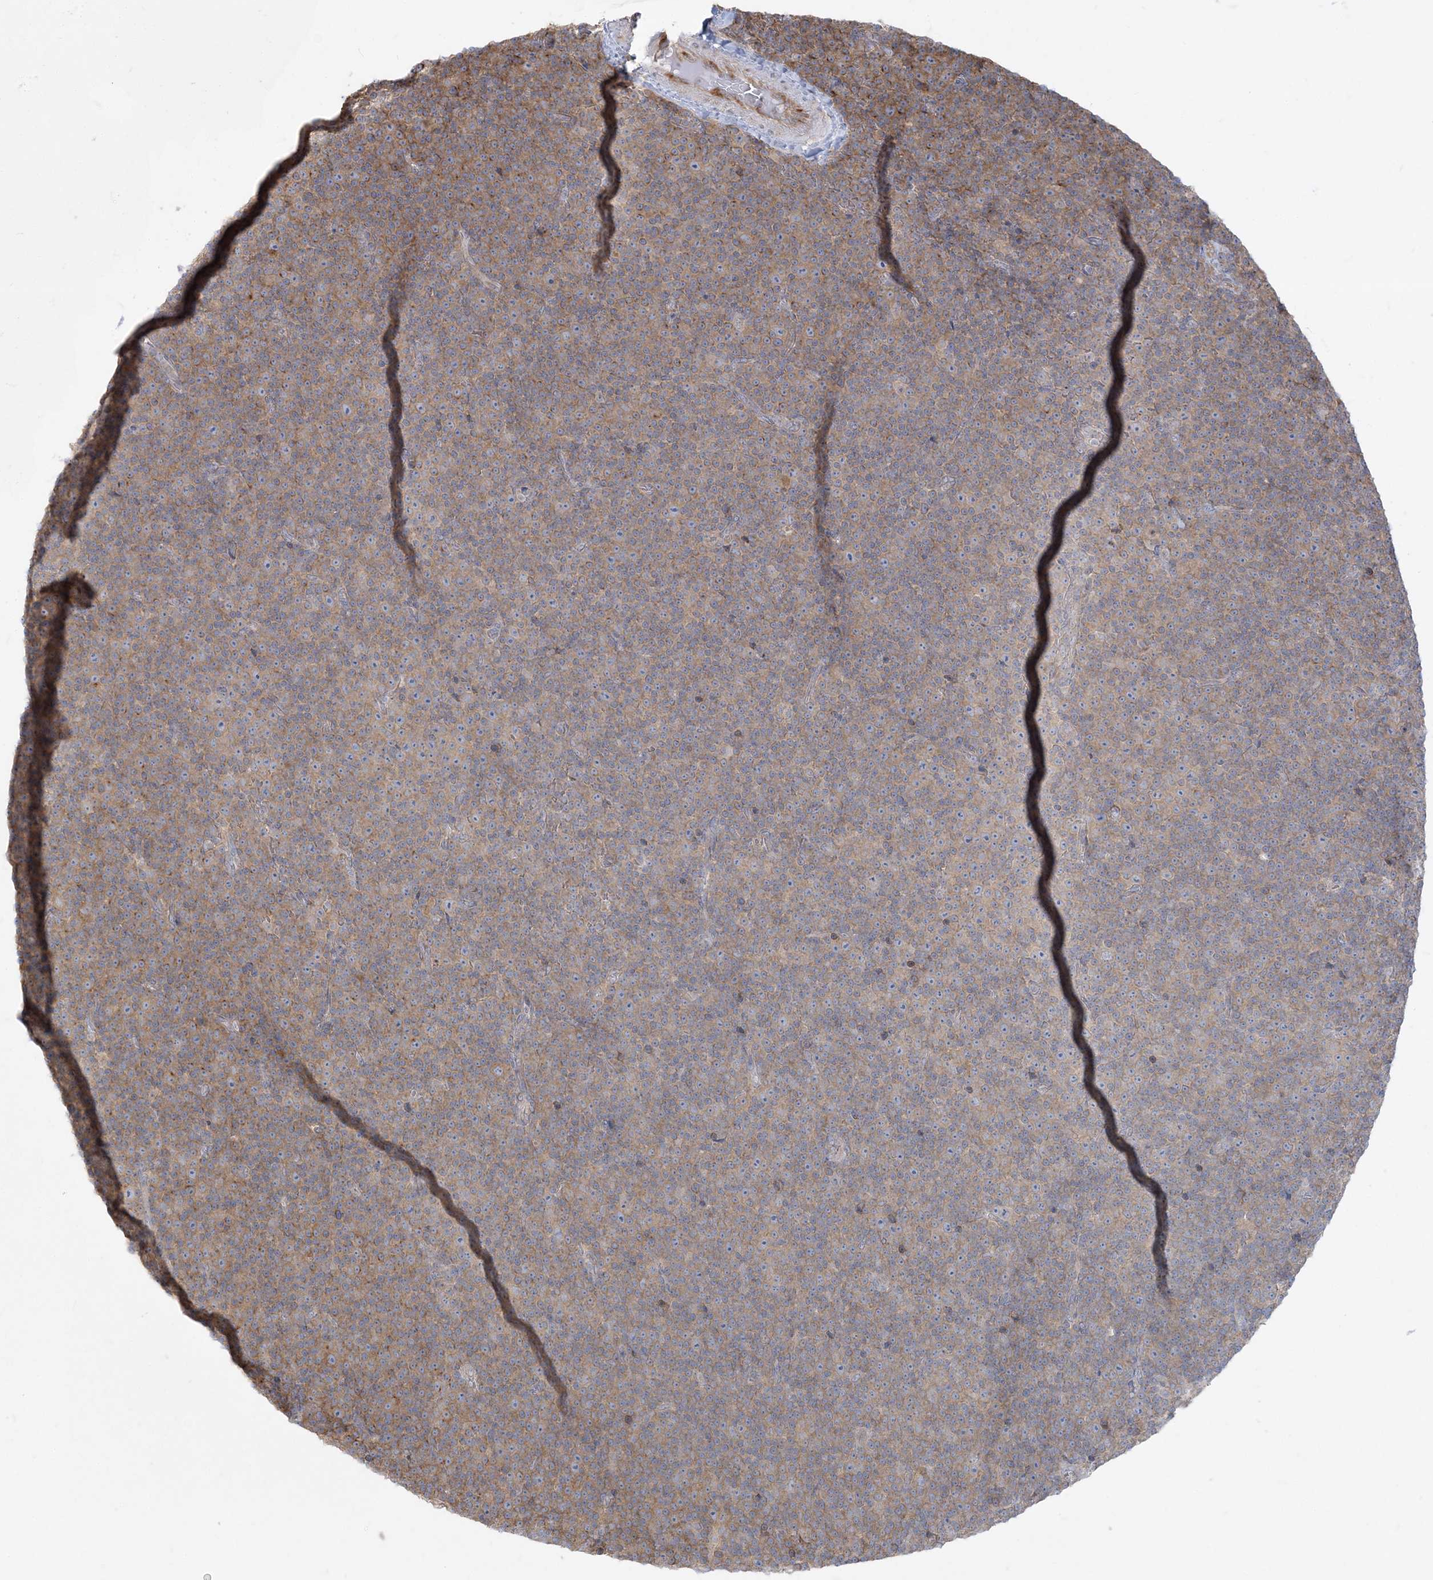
{"staining": {"intensity": "moderate", "quantity": ">75%", "location": "cytoplasmic/membranous"}, "tissue": "lymphoma", "cell_type": "Tumor cells", "image_type": "cancer", "snomed": [{"axis": "morphology", "description": "Malignant lymphoma, non-Hodgkin's type, Low grade"}, {"axis": "topography", "description": "Lymph node"}], "caption": "This photomicrograph shows lymphoma stained with immunohistochemistry (IHC) to label a protein in brown. The cytoplasmic/membranous of tumor cells show moderate positivity for the protein. Nuclei are counter-stained blue.", "gene": "ZC3H6", "patient": {"sex": "female", "age": 67}}